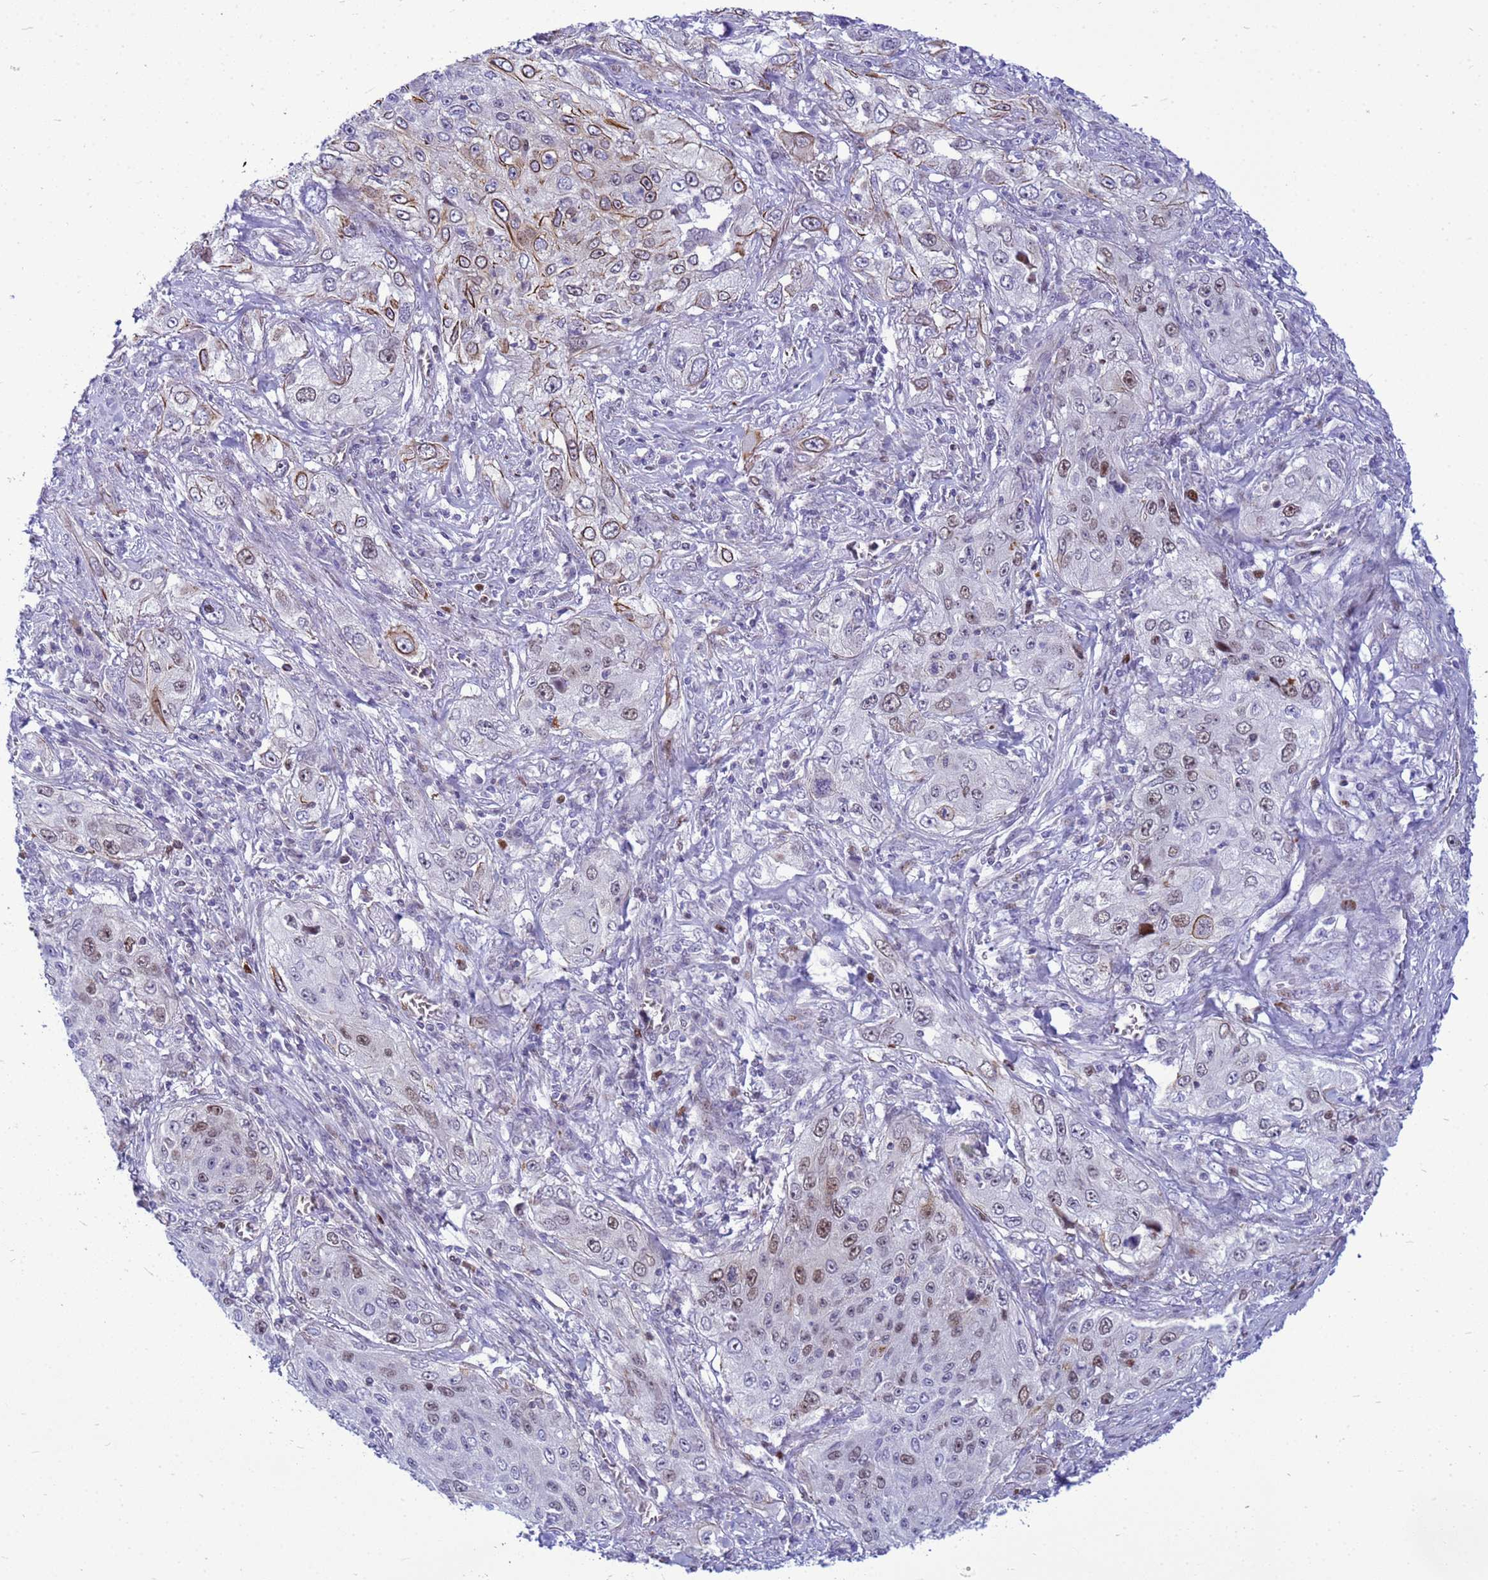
{"staining": {"intensity": "moderate", "quantity": "25%-75%", "location": "cytoplasmic/membranous,nuclear"}, "tissue": "lung cancer", "cell_type": "Tumor cells", "image_type": "cancer", "snomed": [{"axis": "morphology", "description": "Squamous cell carcinoma, NOS"}, {"axis": "topography", "description": "Lung"}], "caption": "DAB (3,3'-diaminobenzidine) immunohistochemical staining of human lung cancer displays moderate cytoplasmic/membranous and nuclear protein staining in approximately 25%-75% of tumor cells. Nuclei are stained in blue.", "gene": "ADAMTS7", "patient": {"sex": "female", "age": 69}}